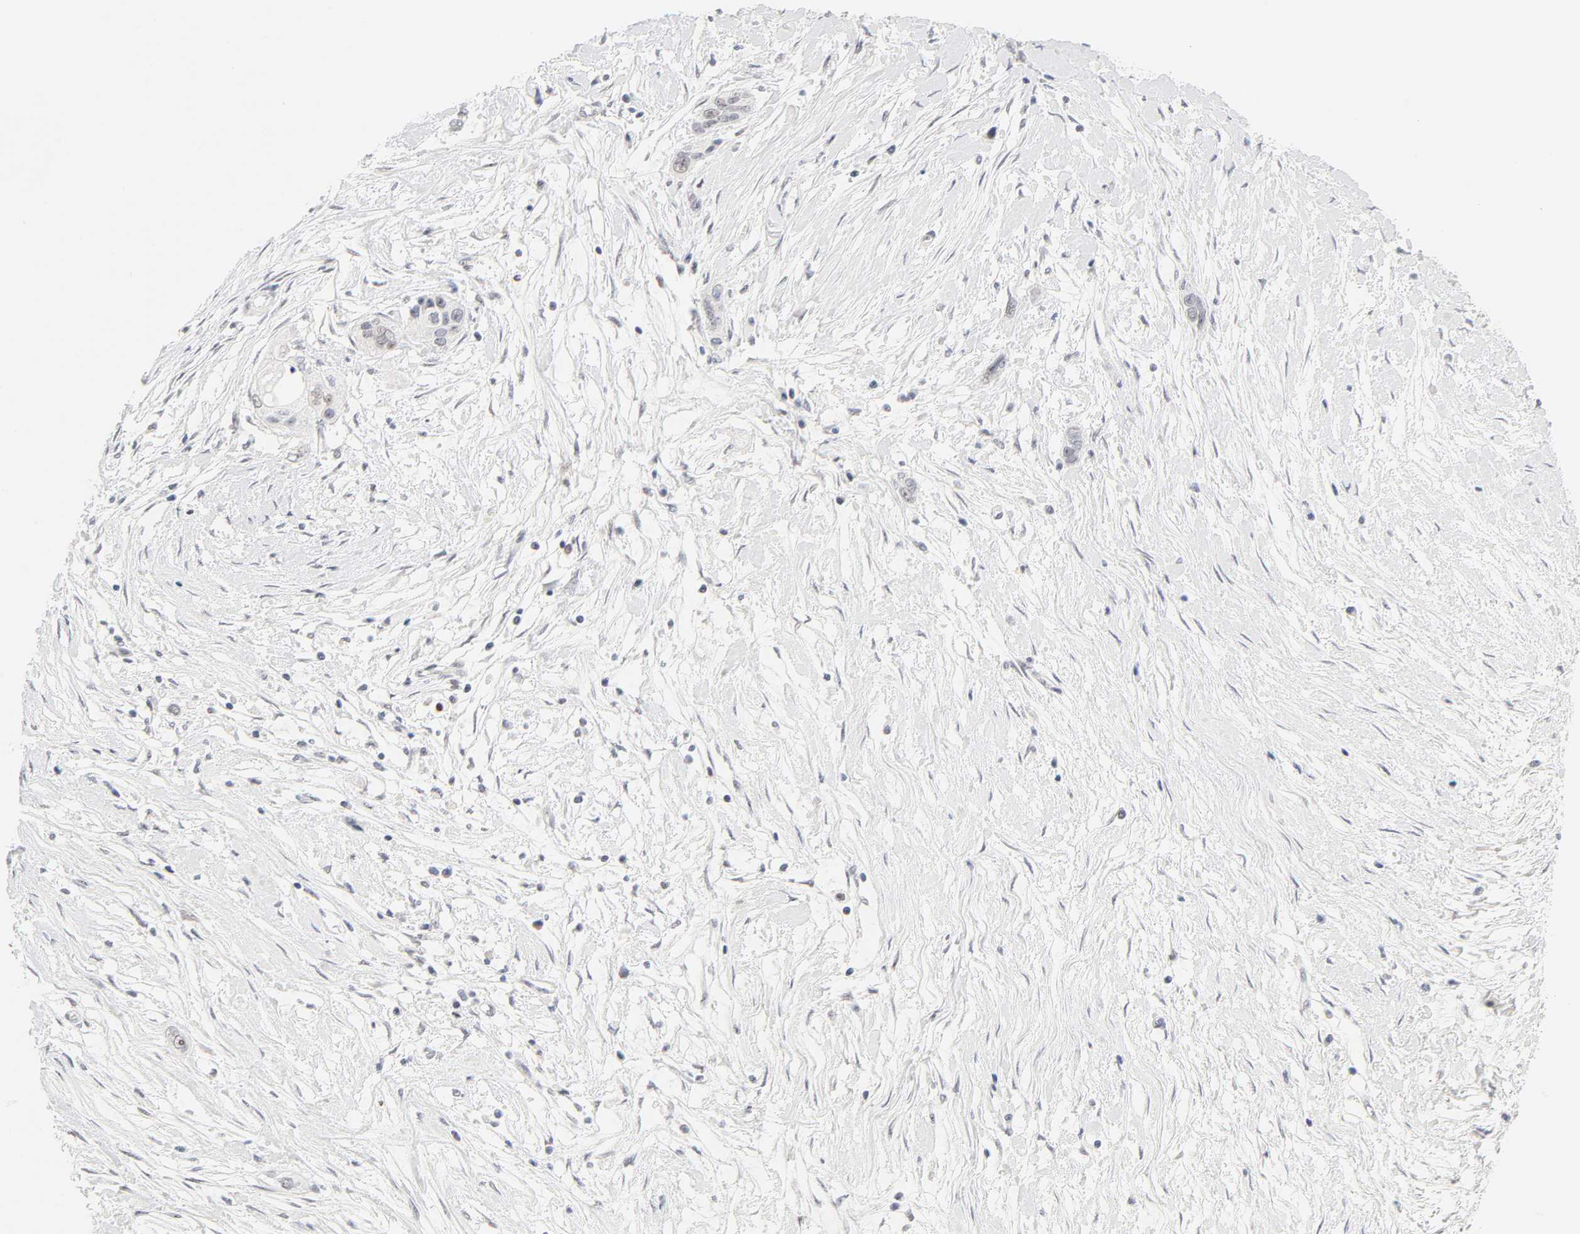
{"staining": {"intensity": "weak", "quantity": "<25%", "location": "nuclear"}, "tissue": "pancreatic cancer", "cell_type": "Tumor cells", "image_type": "cancer", "snomed": [{"axis": "morphology", "description": "Adenocarcinoma, NOS"}, {"axis": "topography", "description": "Pancreas"}], "caption": "Histopathology image shows no protein staining in tumor cells of pancreatic adenocarcinoma tissue.", "gene": "MNAT1", "patient": {"sex": "female", "age": 60}}